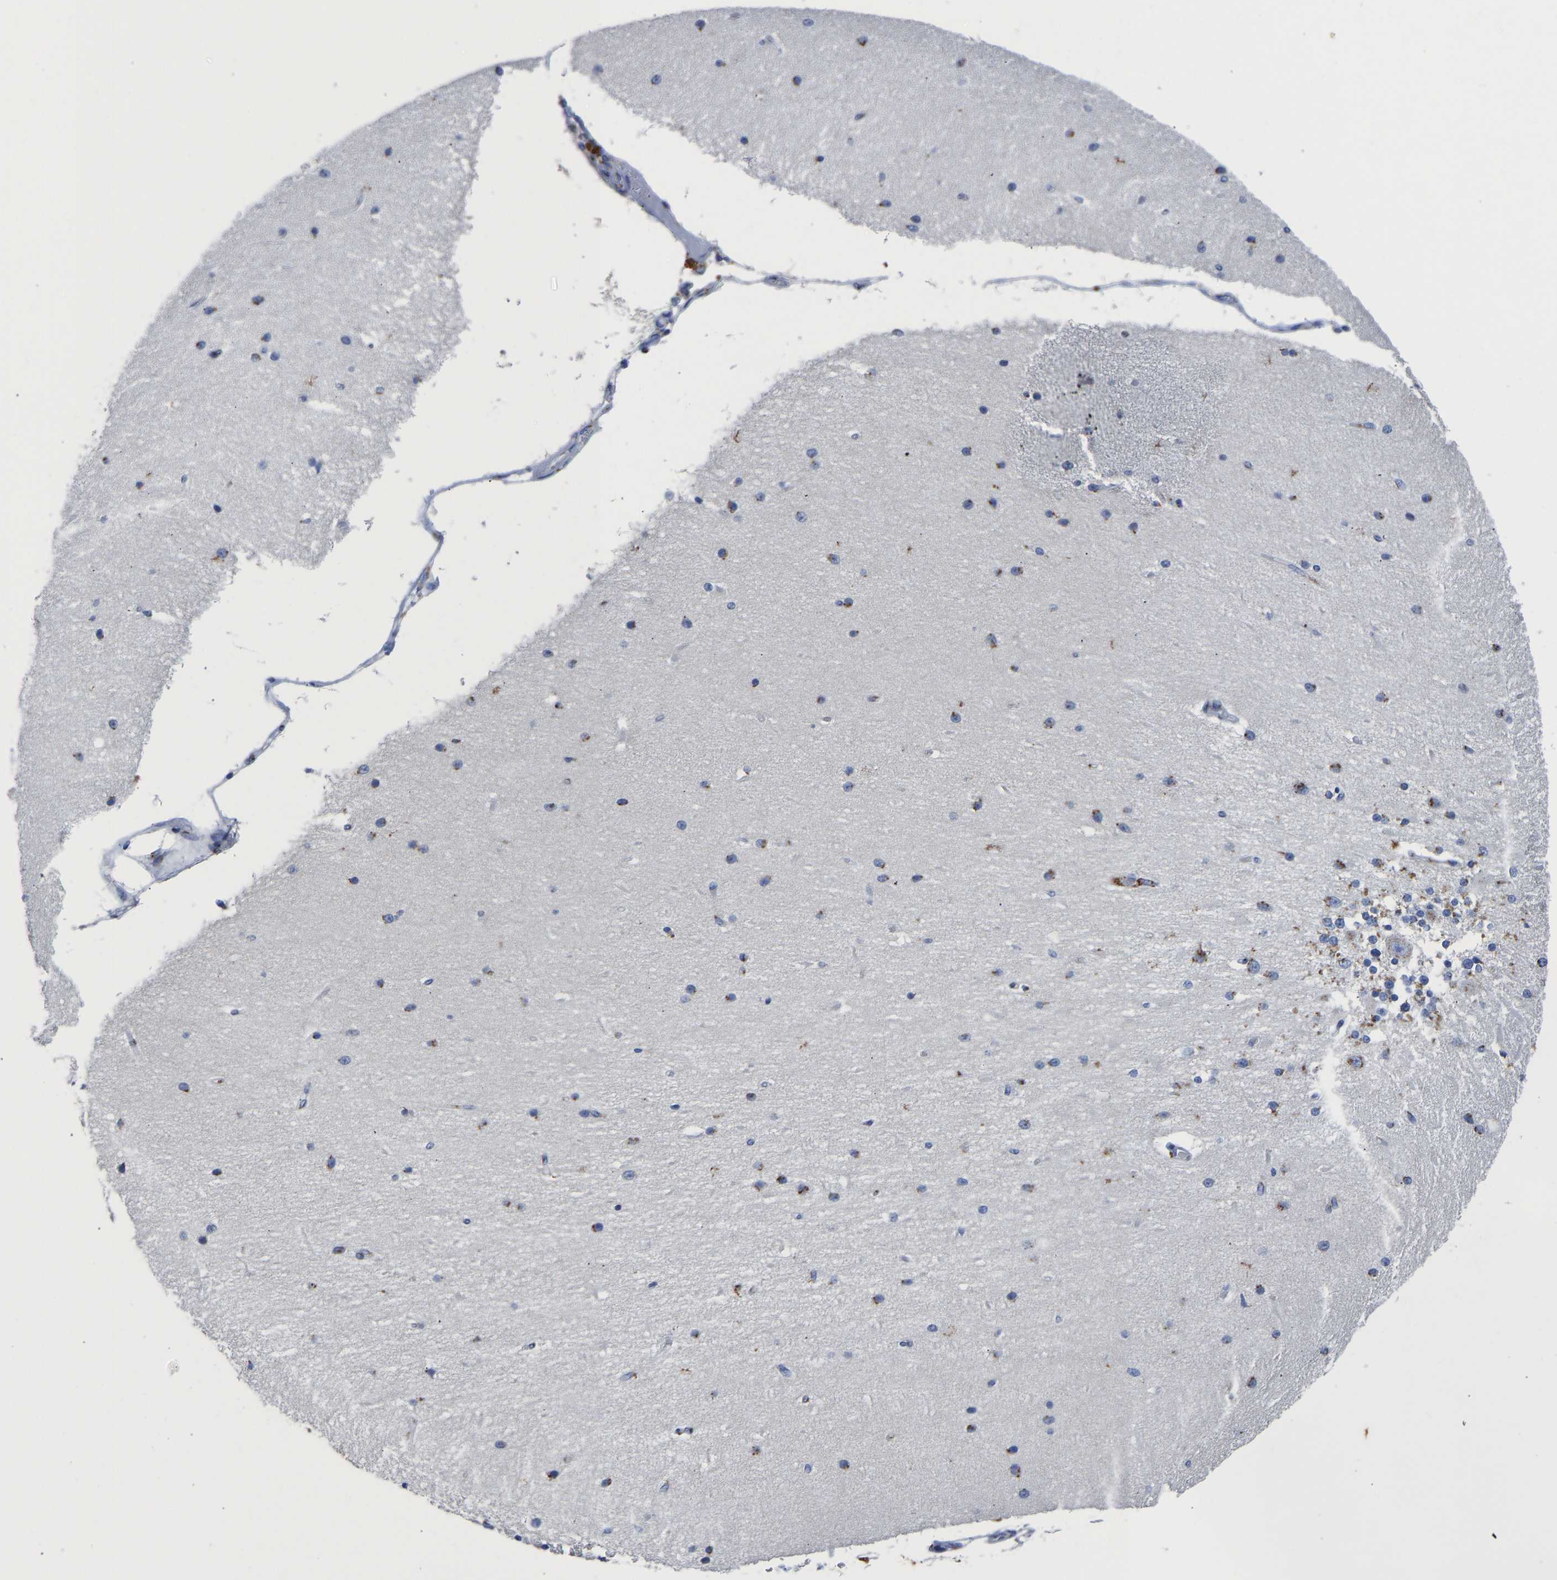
{"staining": {"intensity": "moderate", "quantity": ">75%", "location": "cytoplasmic/membranous"}, "tissue": "cerebellum", "cell_type": "Cells in granular layer", "image_type": "normal", "snomed": [{"axis": "morphology", "description": "Normal tissue, NOS"}, {"axis": "topography", "description": "Cerebellum"}], "caption": "Cerebellum stained with DAB (3,3'-diaminobenzidine) IHC demonstrates medium levels of moderate cytoplasmic/membranous staining in about >75% of cells in granular layer.", "gene": "TMEM87A", "patient": {"sex": "female", "age": 54}}